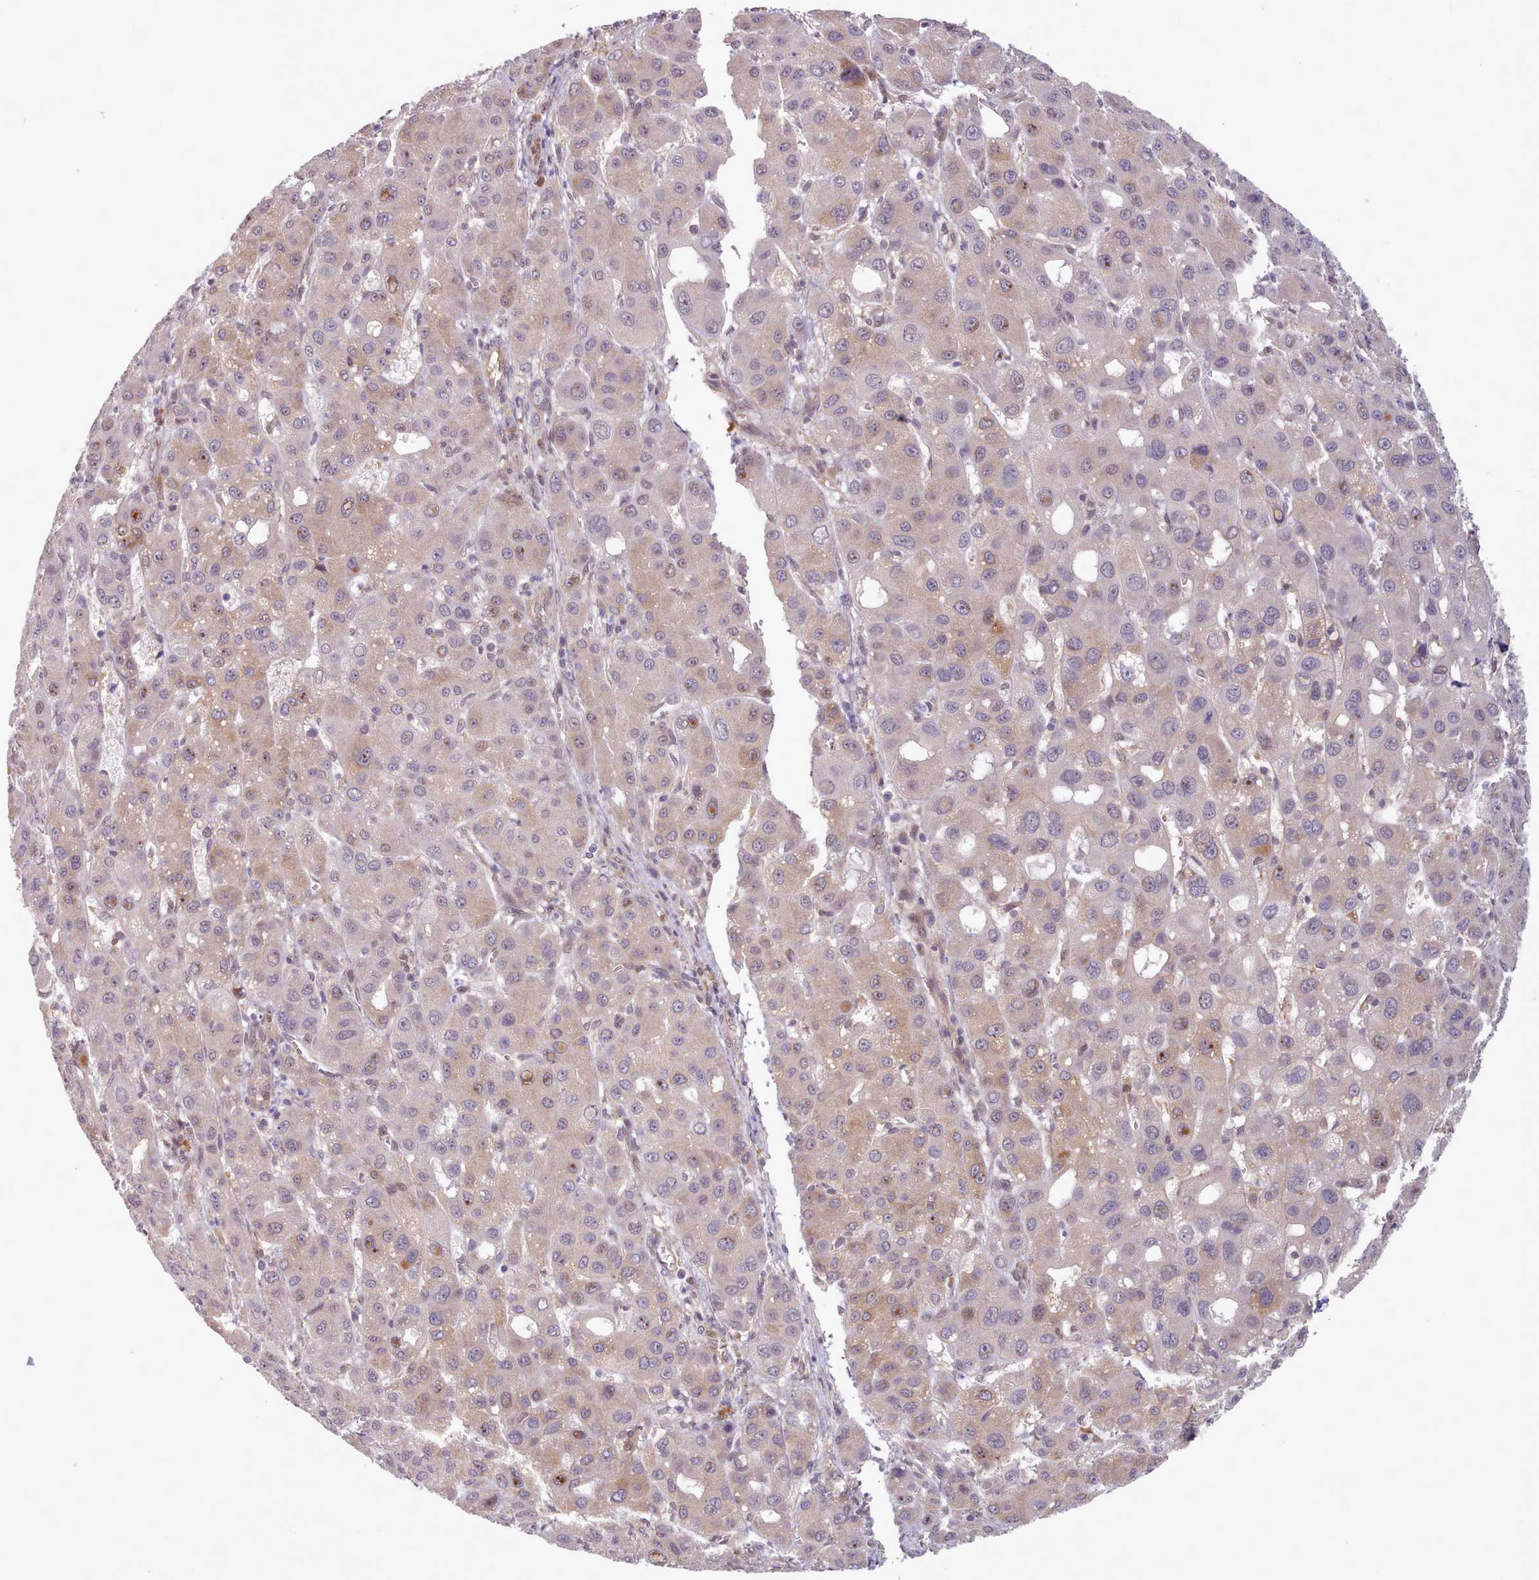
{"staining": {"intensity": "weak", "quantity": "25%-75%", "location": "cytoplasmic/membranous"}, "tissue": "liver cancer", "cell_type": "Tumor cells", "image_type": "cancer", "snomed": [{"axis": "morphology", "description": "Carcinoma, Hepatocellular, NOS"}, {"axis": "topography", "description": "Liver"}], "caption": "An image showing weak cytoplasmic/membranous staining in about 25%-75% of tumor cells in liver cancer (hepatocellular carcinoma), as visualized by brown immunohistochemical staining.", "gene": "CES3", "patient": {"sex": "male", "age": 55}}